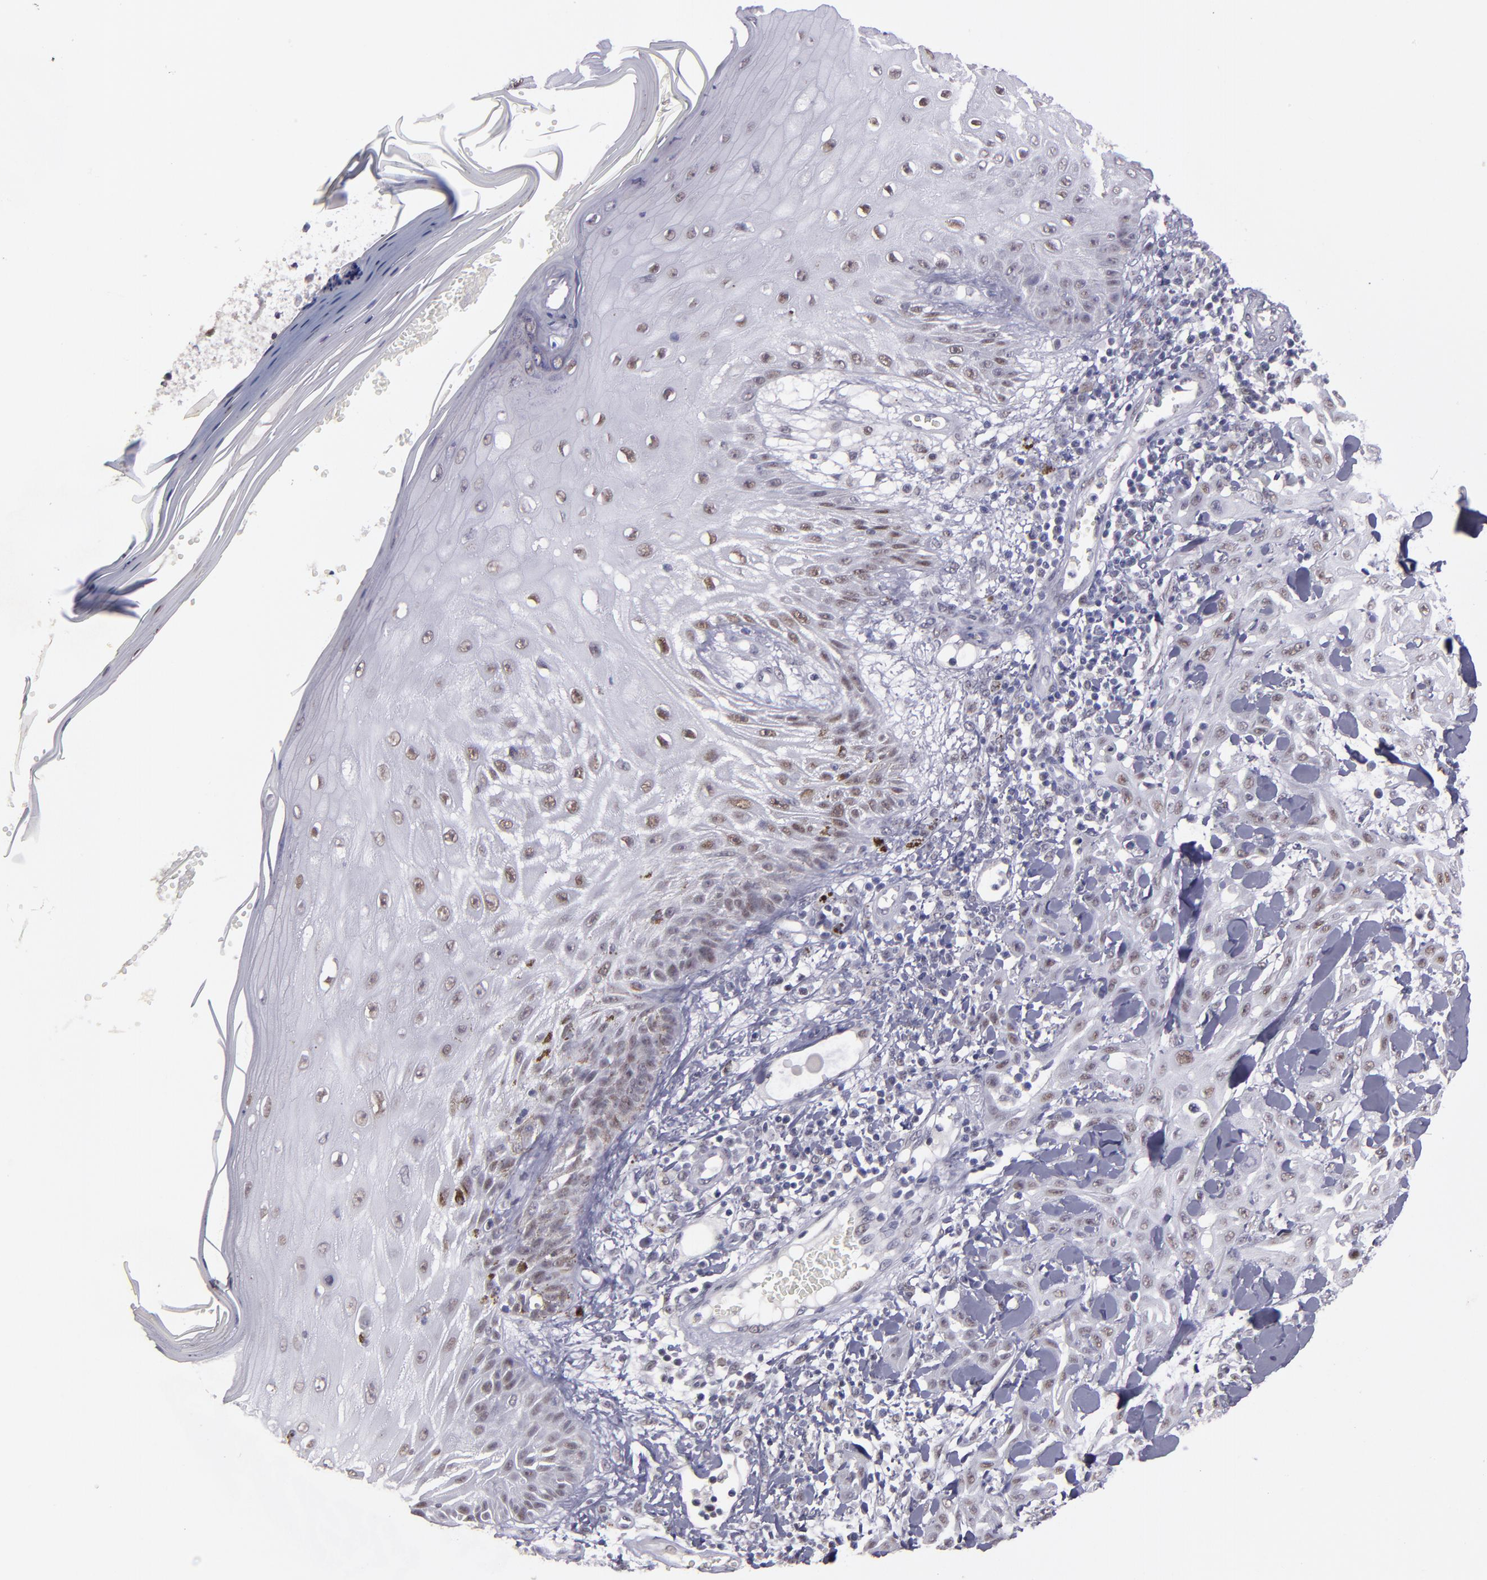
{"staining": {"intensity": "moderate", "quantity": "25%-75%", "location": "nuclear"}, "tissue": "skin cancer", "cell_type": "Tumor cells", "image_type": "cancer", "snomed": [{"axis": "morphology", "description": "Squamous cell carcinoma, NOS"}, {"axis": "topography", "description": "Skin"}], "caption": "This is an image of immunohistochemistry staining of skin squamous cell carcinoma, which shows moderate expression in the nuclear of tumor cells.", "gene": "OTUB2", "patient": {"sex": "male", "age": 24}}